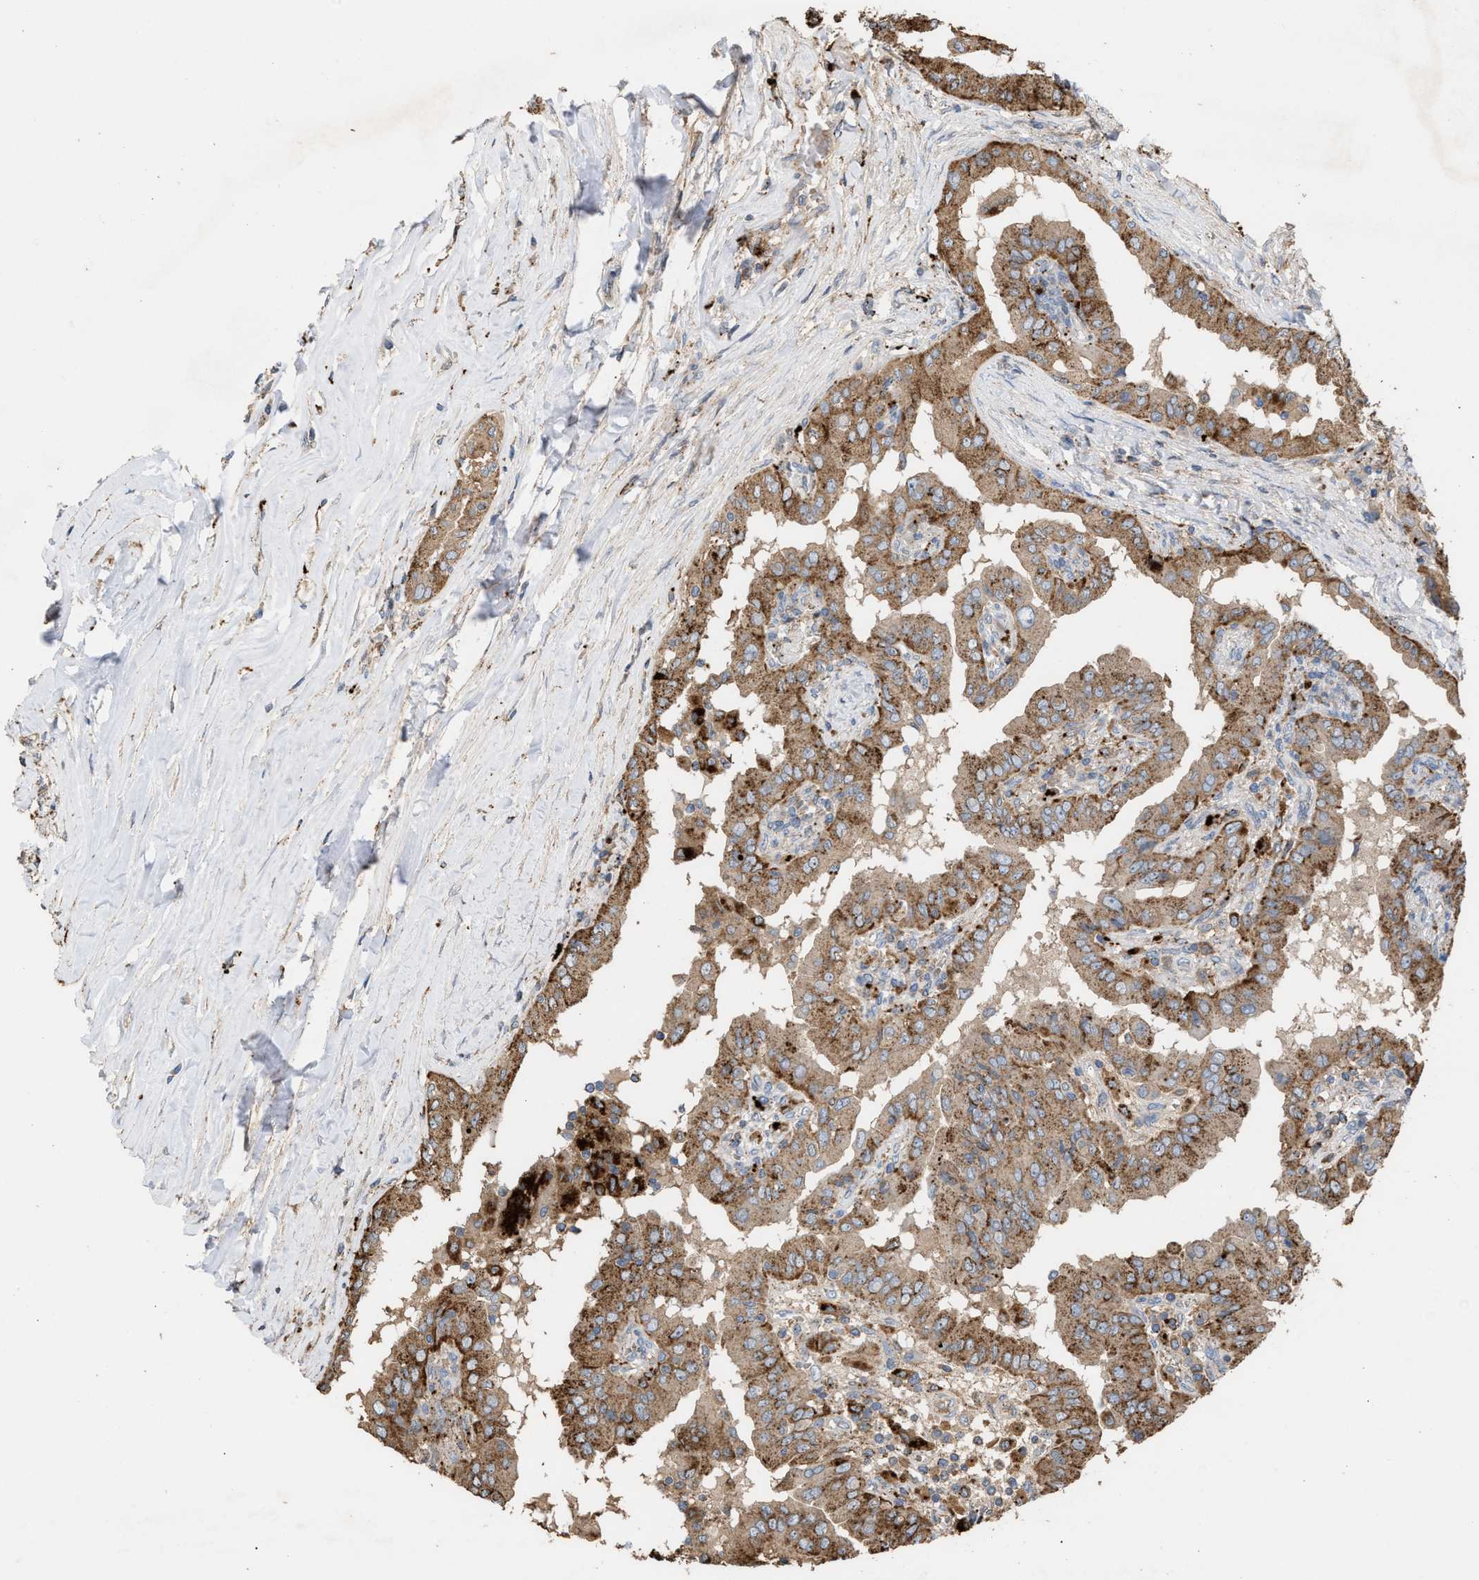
{"staining": {"intensity": "moderate", "quantity": ">75%", "location": "cytoplasmic/membranous"}, "tissue": "thyroid cancer", "cell_type": "Tumor cells", "image_type": "cancer", "snomed": [{"axis": "morphology", "description": "Papillary adenocarcinoma, NOS"}, {"axis": "topography", "description": "Thyroid gland"}], "caption": "Tumor cells demonstrate medium levels of moderate cytoplasmic/membranous staining in about >75% of cells in human thyroid papillary adenocarcinoma. (DAB IHC with brightfield microscopy, high magnification).", "gene": "ELMO3", "patient": {"sex": "male", "age": 33}}